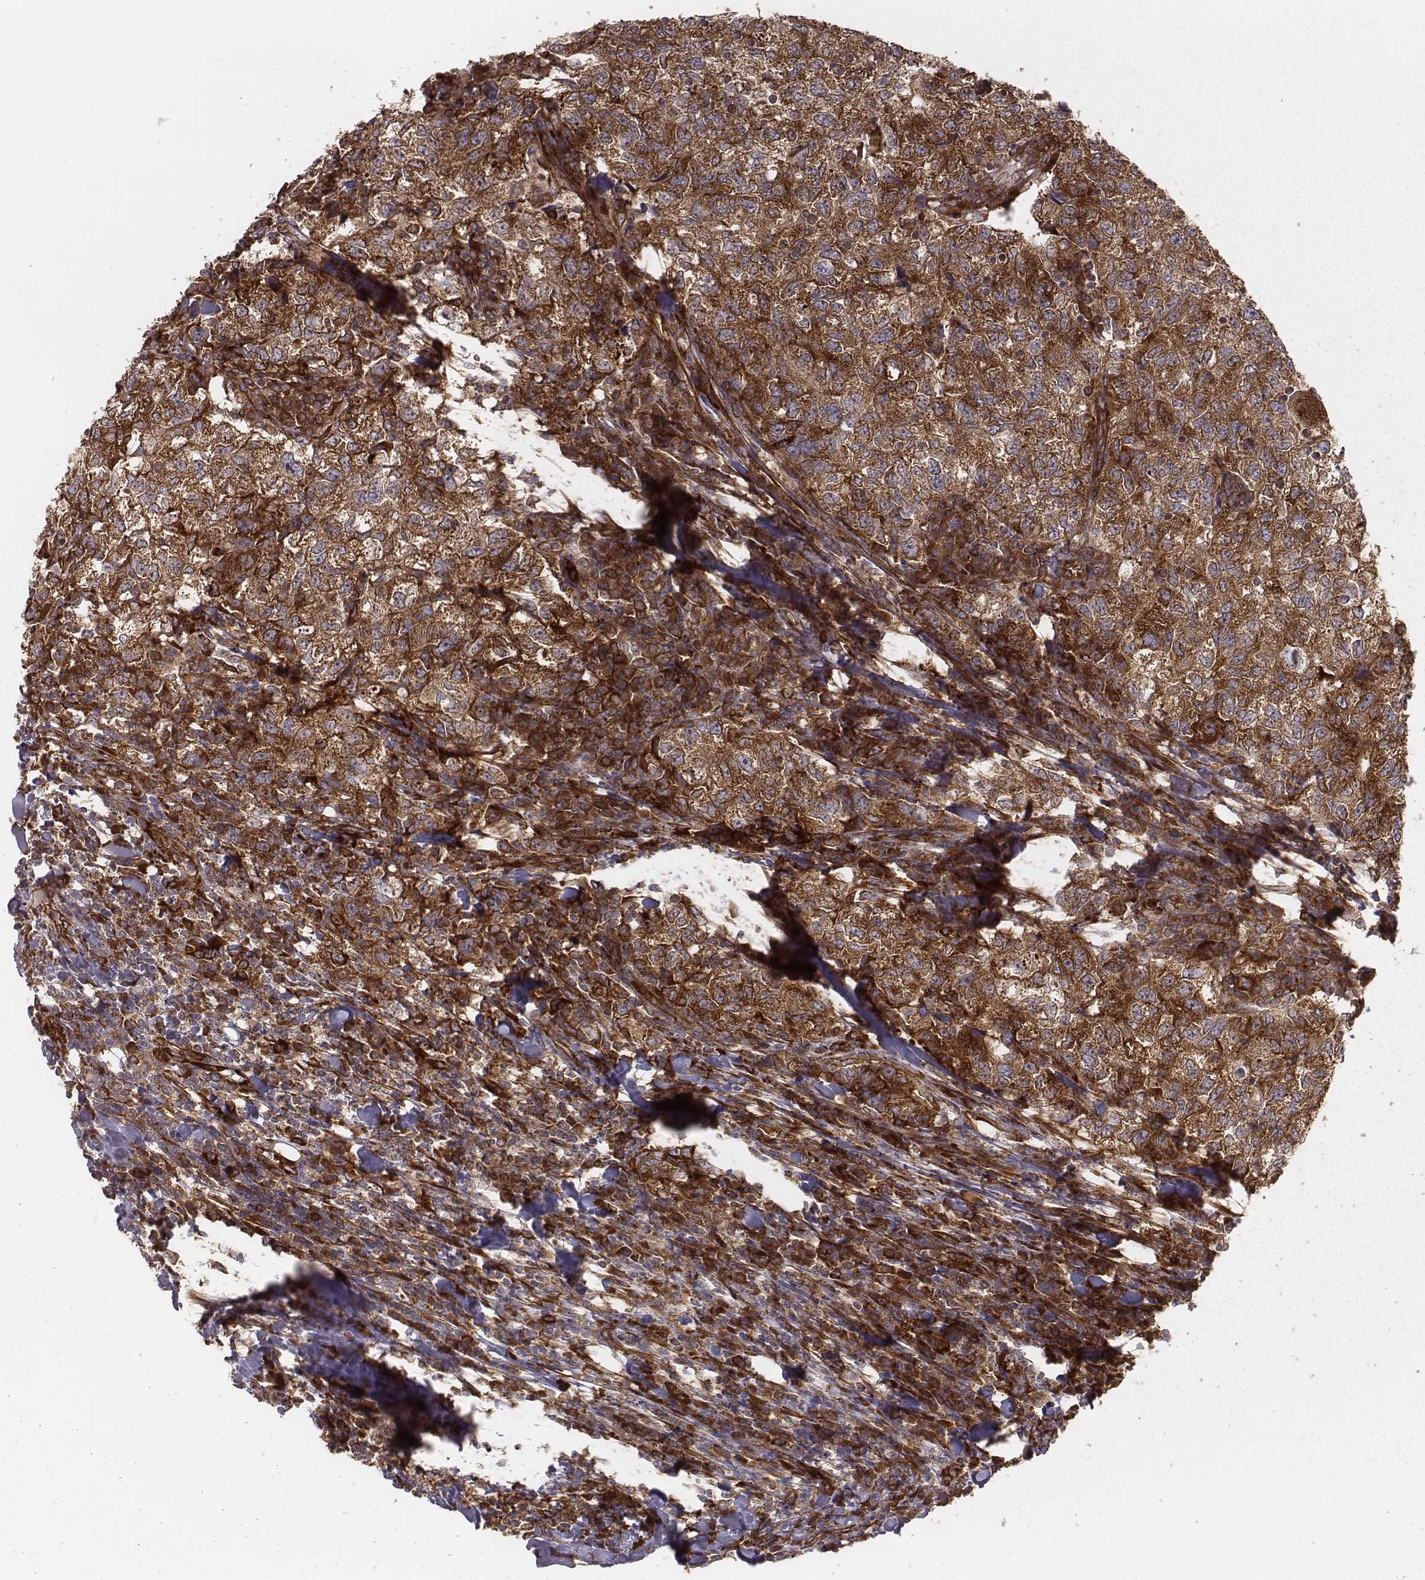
{"staining": {"intensity": "strong", "quantity": ">75%", "location": "cytoplasmic/membranous"}, "tissue": "breast cancer", "cell_type": "Tumor cells", "image_type": "cancer", "snomed": [{"axis": "morphology", "description": "Duct carcinoma"}, {"axis": "topography", "description": "Breast"}], "caption": "IHC photomicrograph of human breast cancer stained for a protein (brown), which demonstrates high levels of strong cytoplasmic/membranous staining in about >75% of tumor cells.", "gene": "TXLNA", "patient": {"sex": "female", "age": 30}}